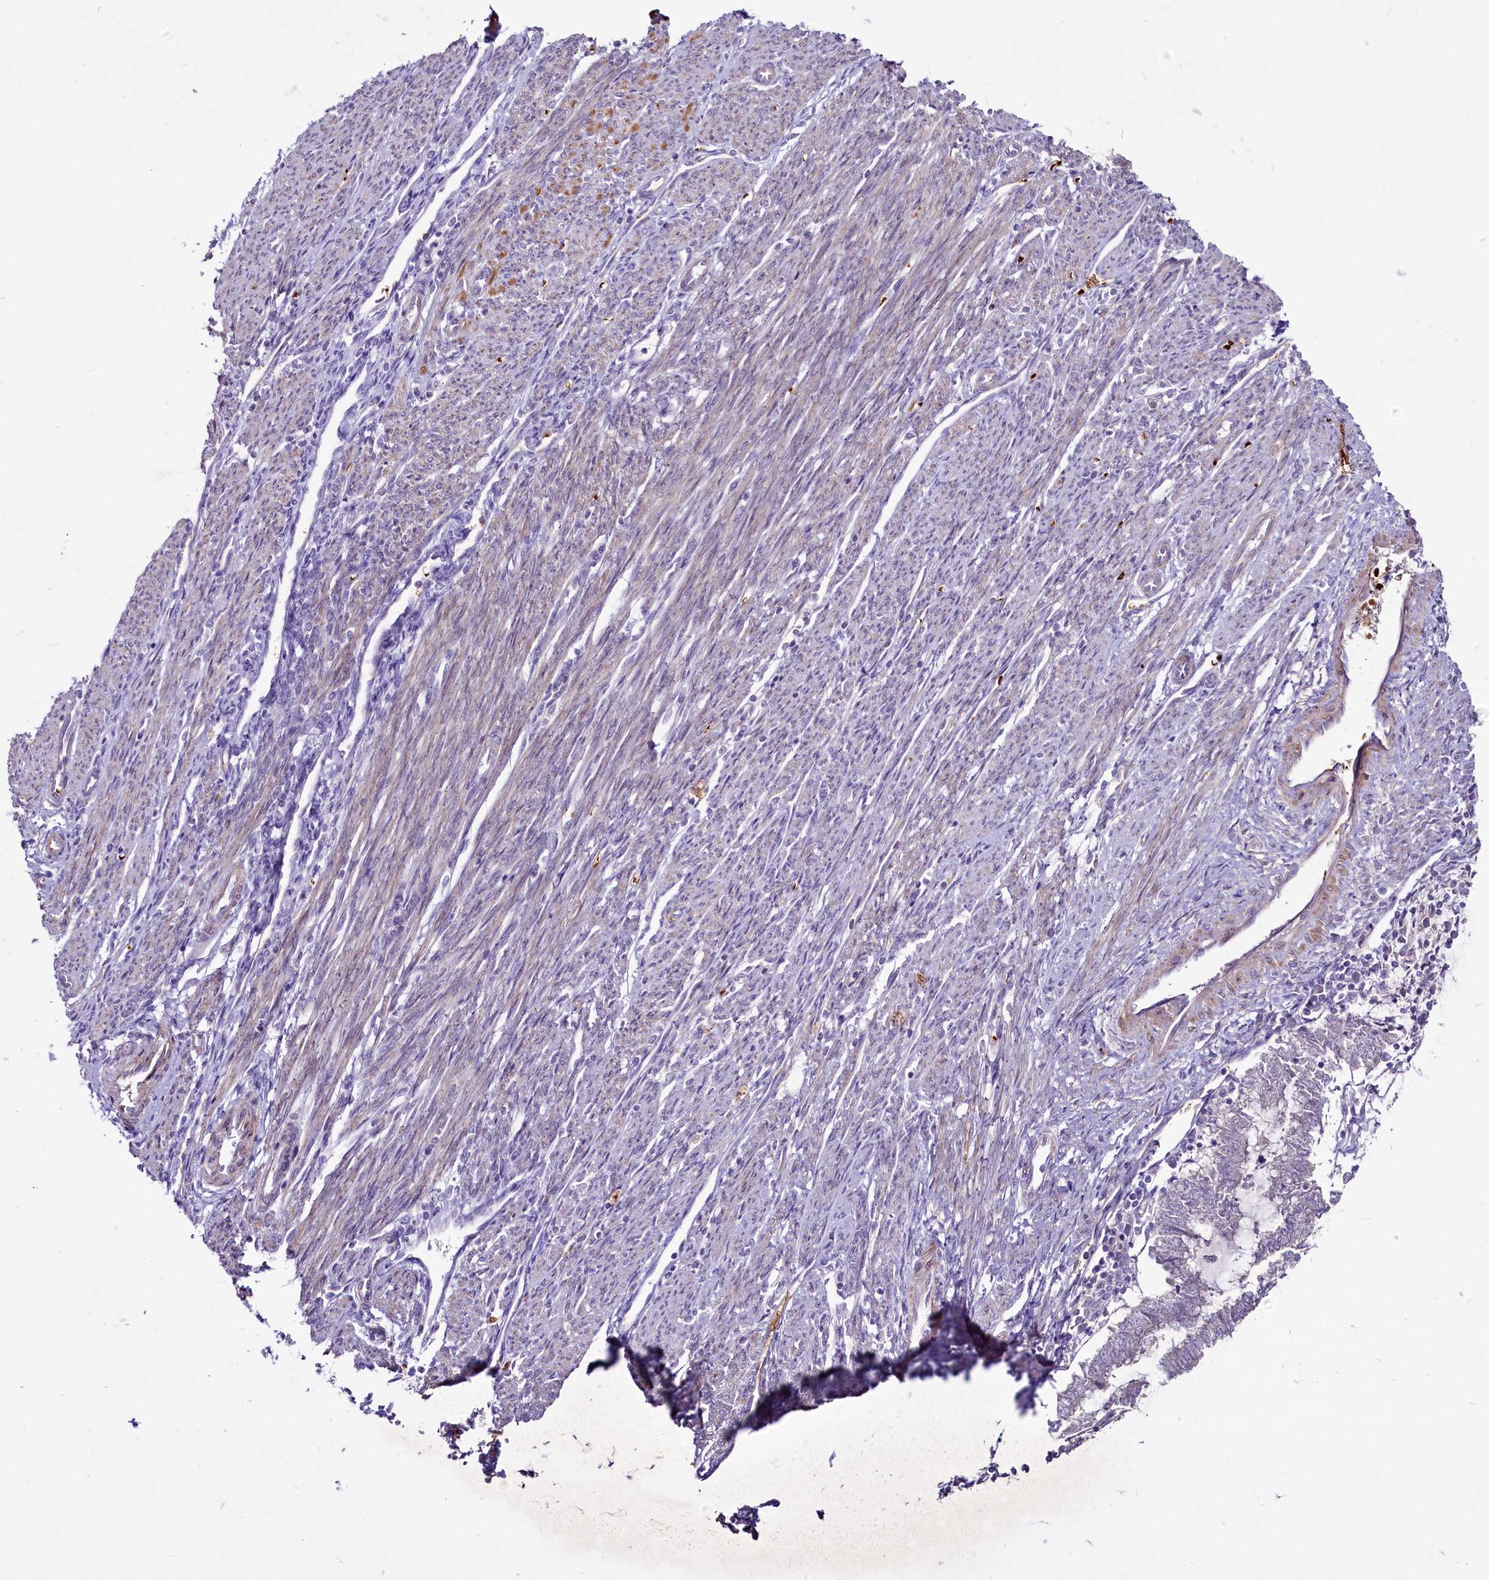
{"staining": {"intensity": "negative", "quantity": "none", "location": "none"}, "tissue": "endometrial cancer", "cell_type": "Tumor cells", "image_type": "cancer", "snomed": [{"axis": "morphology", "description": "Adenocarcinoma, NOS"}, {"axis": "topography", "description": "Endometrium"}], "caption": "Immunohistochemical staining of adenocarcinoma (endometrial) shows no significant positivity in tumor cells. (DAB (3,3'-diaminobenzidine) immunohistochemistry, high magnification).", "gene": "SUSD3", "patient": {"sex": "female", "age": 79}}